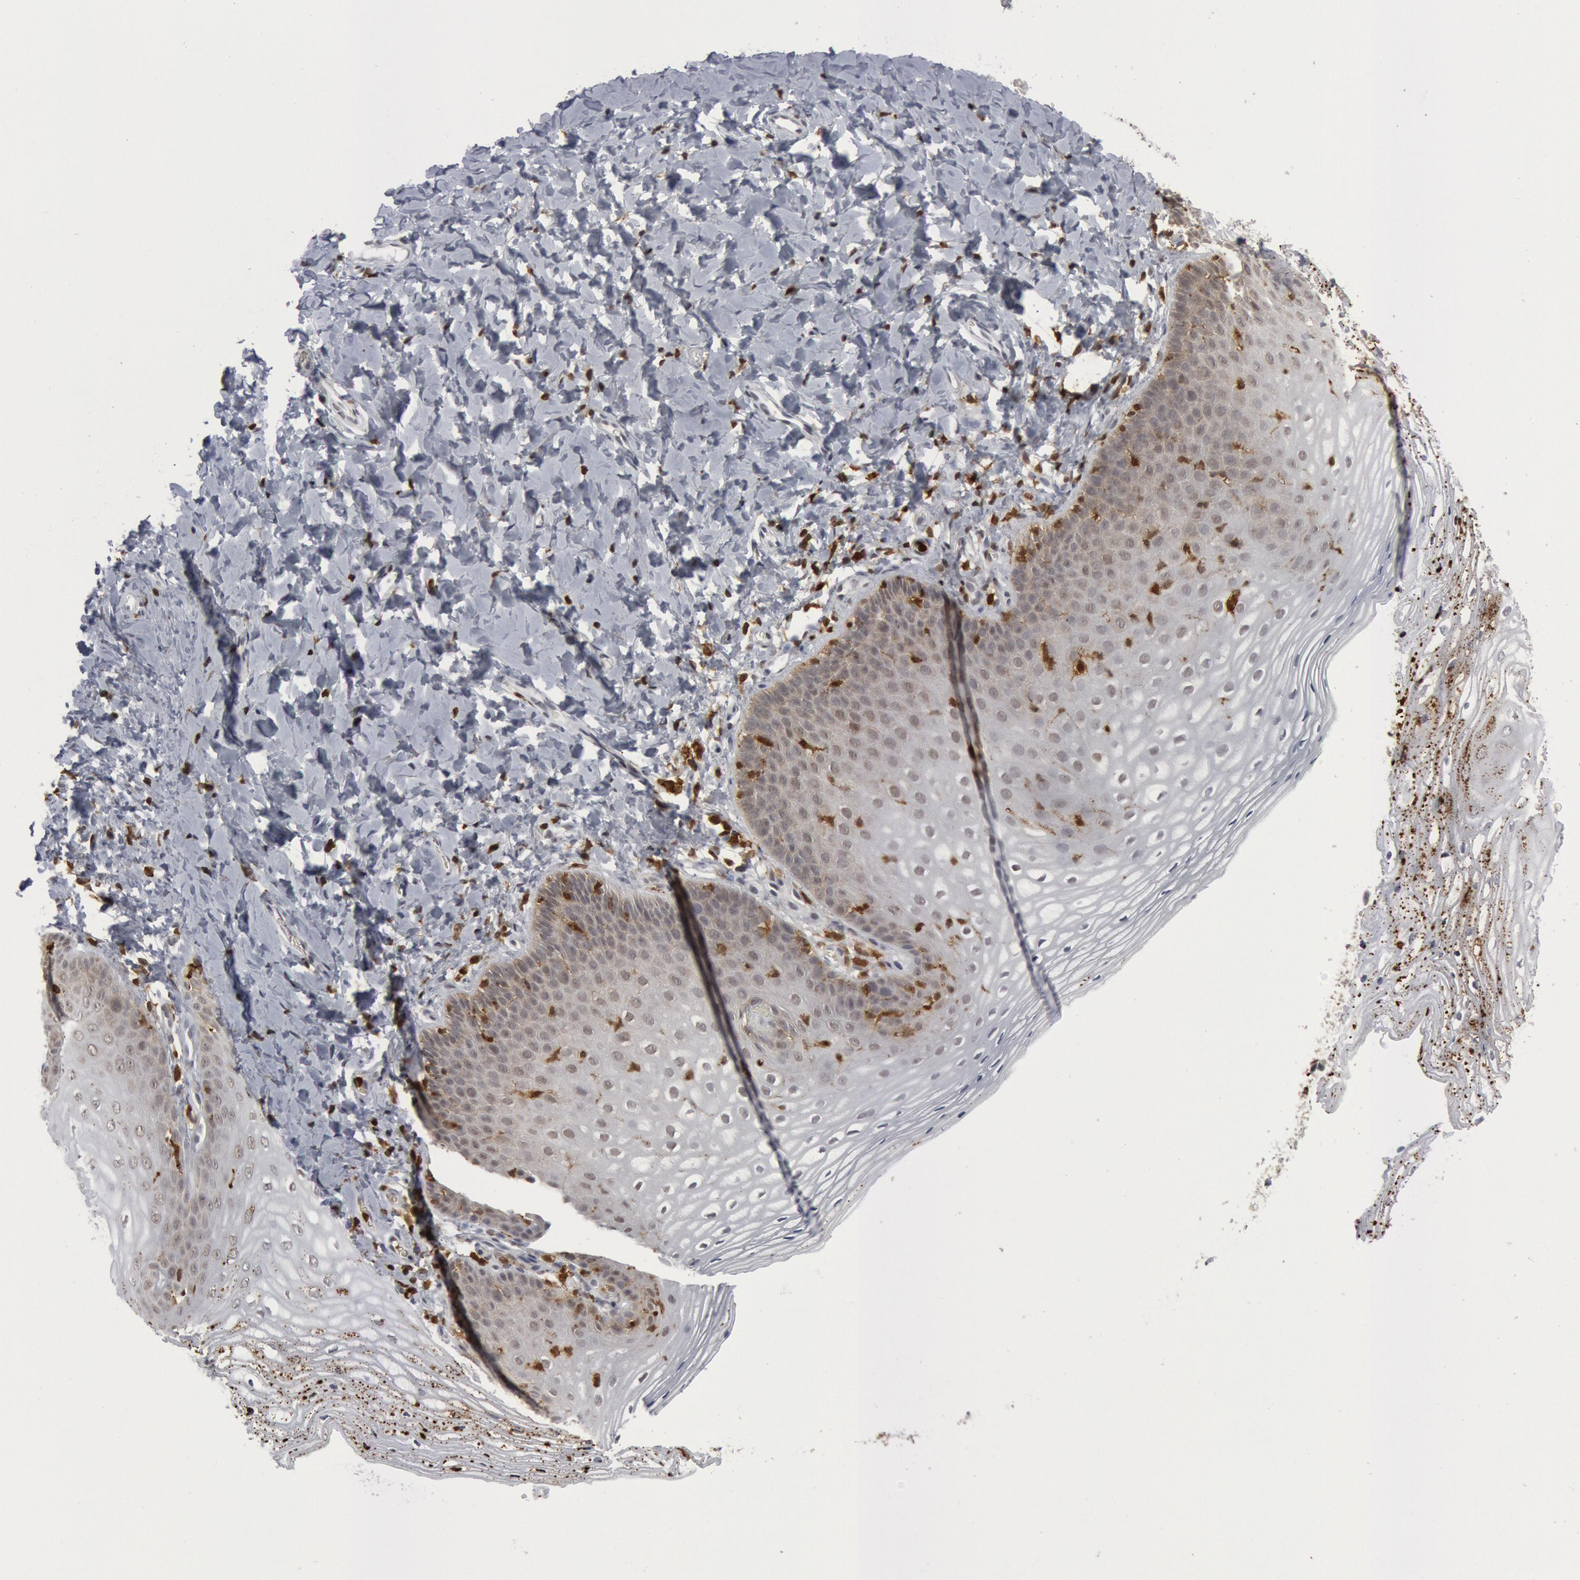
{"staining": {"intensity": "negative", "quantity": "none", "location": "none"}, "tissue": "vagina", "cell_type": "Squamous epithelial cells", "image_type": "normal", "snomed": [{"axis": "morphology", "description": "Normal tissue, NOS"}, {"axis": "topography", "description": "Vagina"}], "caption": "This is an IHC histopathology image of normal vagina. There is no expression in squamous epithelial cells.", "gene": "PTPN6", "patient": {"sex": "female", "age": 55}}